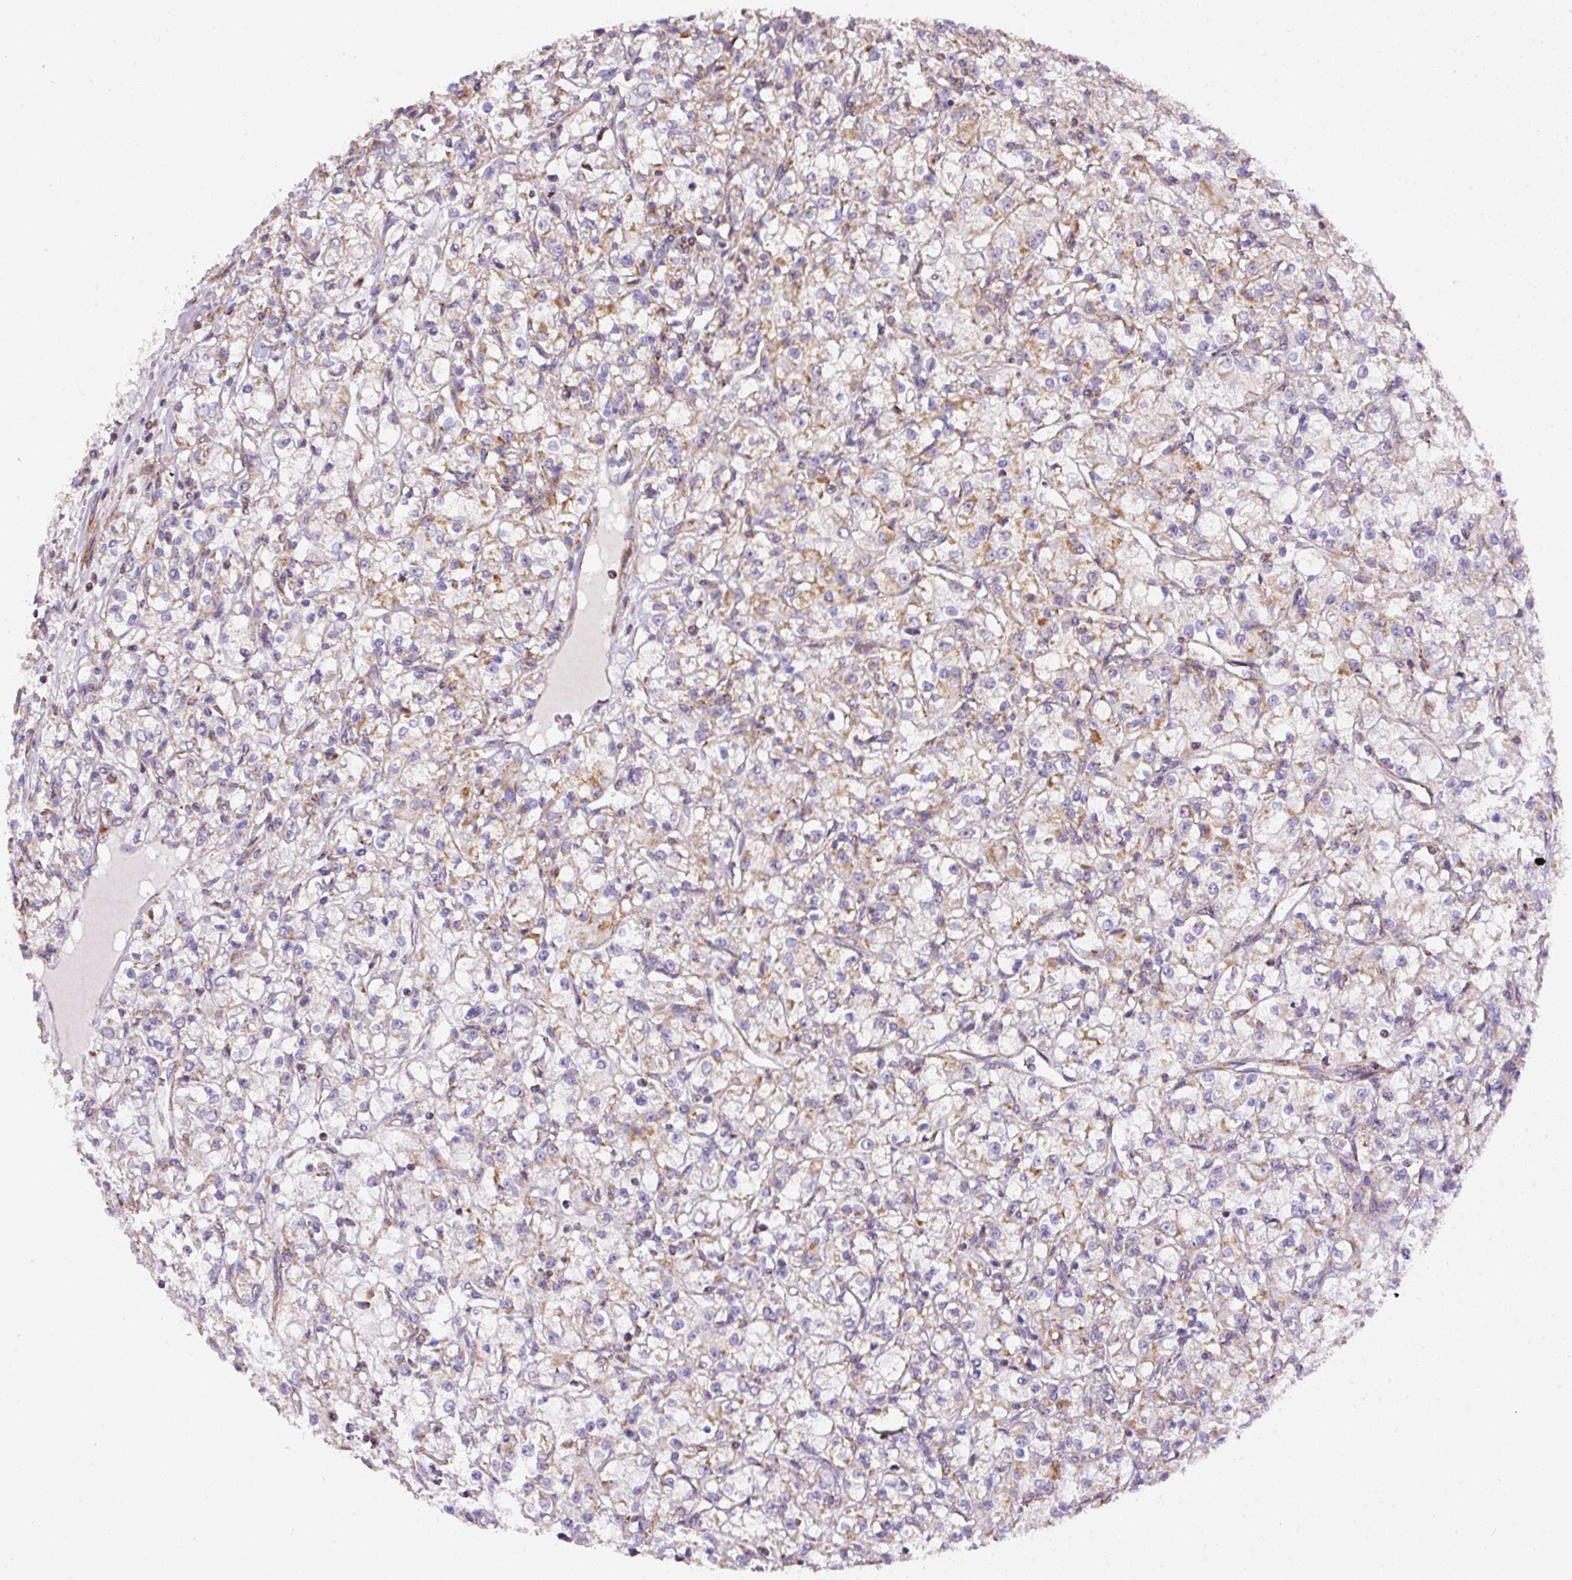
{"staining": {"intensity": "weak", "quantity": "25%-75%", "location": "cytoplasmic/membranous"}, "tissue": "renal cancer", "cell_type": "Tumor cells", "image_type": "cancer", "snomed": [{"axis": "morphology", "description": "Adenocarcinoma, NOS"}, {"axis": "topography", "description": "Kidney"}], "caption": "A high-resolution image shows immunohistochemistry staining of renal cancer (adenocarcinoma), which shows weak cytoplasmic/membranous staining in approximately 25%-75% of tumor cells.", "gene": "NDUFAF2", "patient": {"sex": "female", "age": 59}}